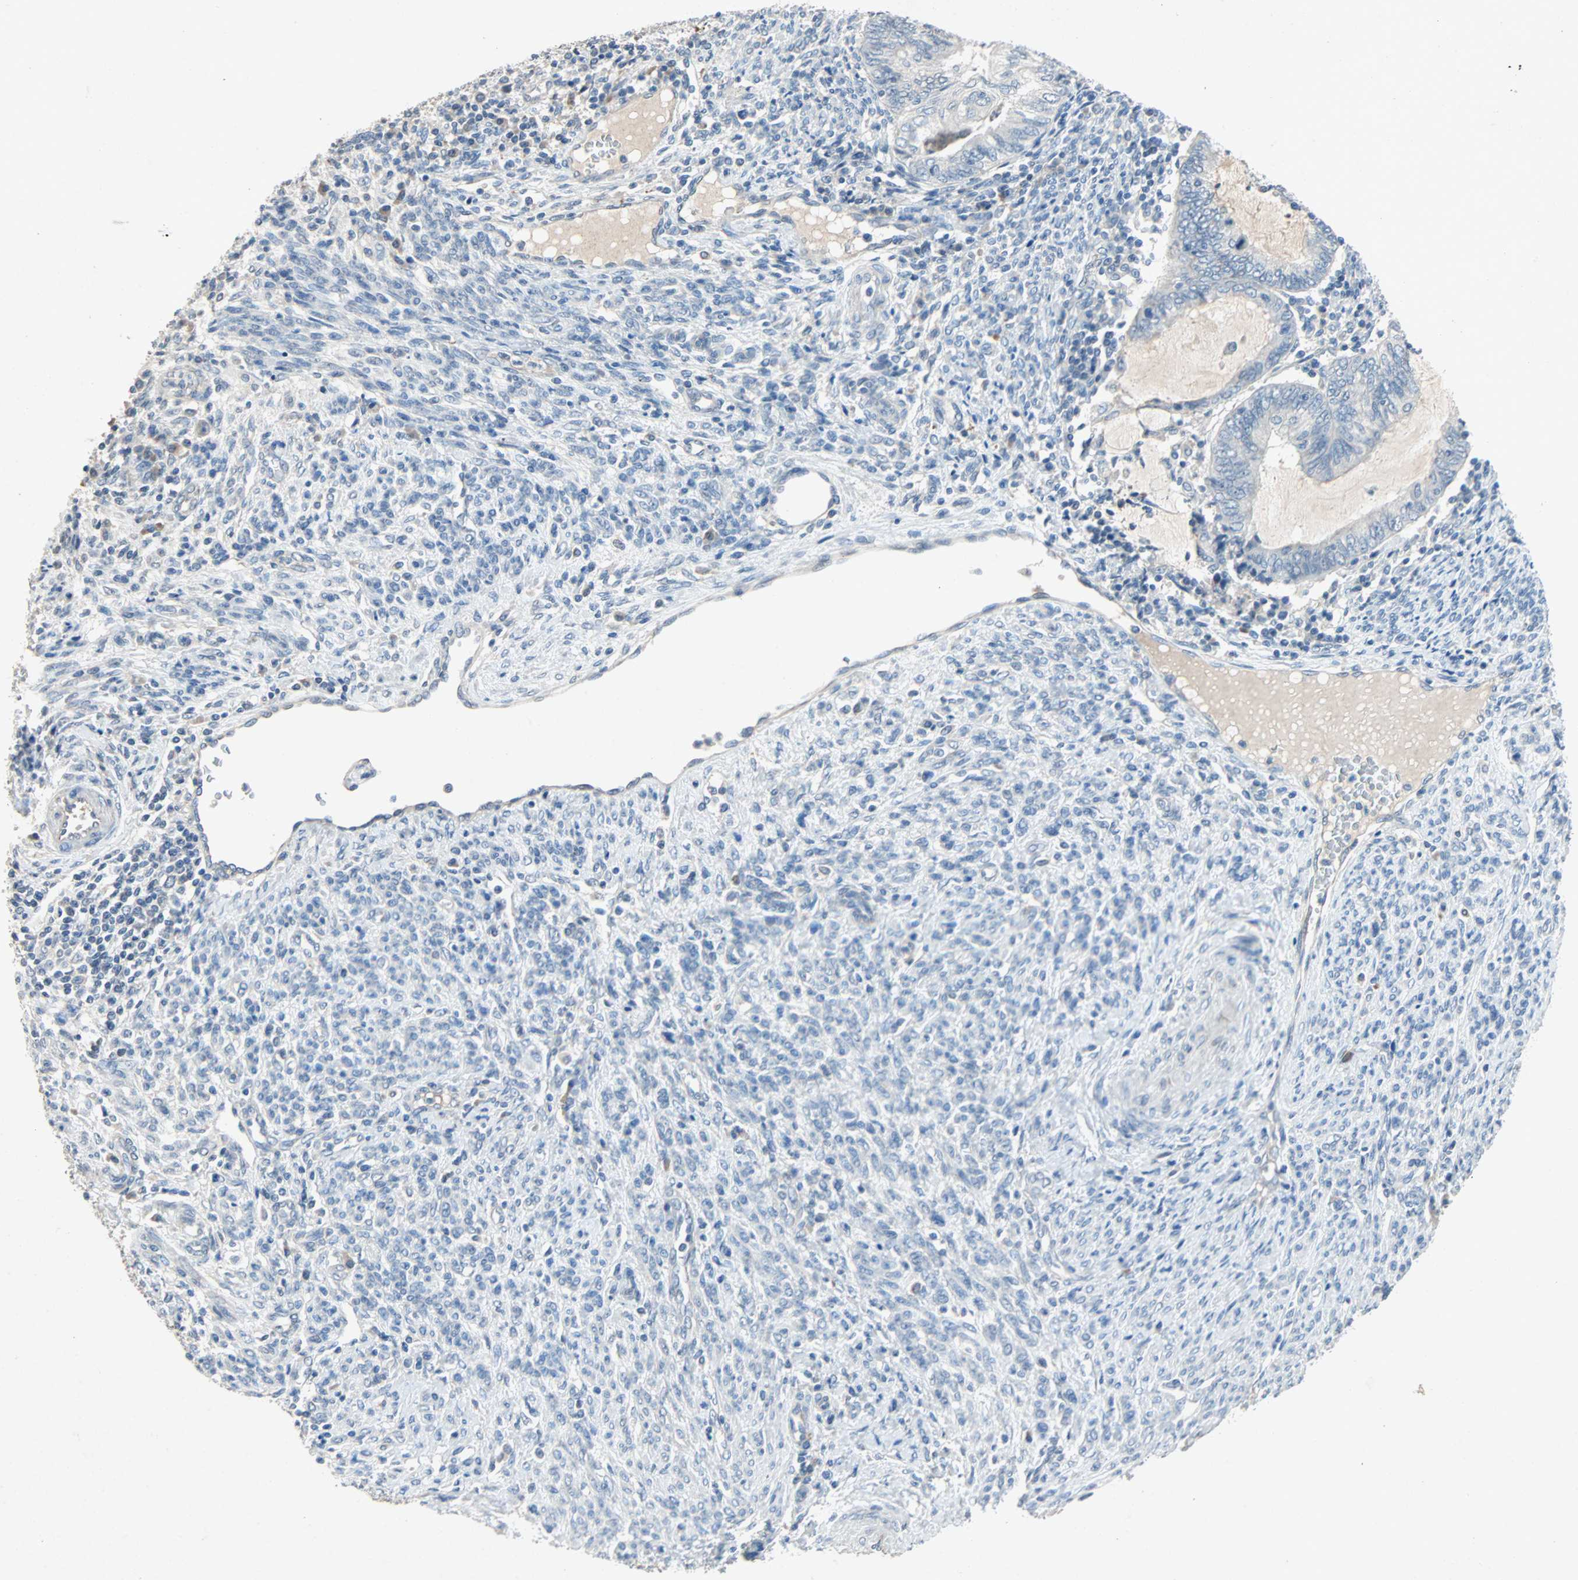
{"staining": {"intensity": "negative", "quantity": "none", "location": "none"}, "tissue": "endometrial cancer", "cell_type": "Tumor cells", "image_type": "cancer", "snomed": [{"axis": "morphology", "description": "Adenocarcinoma, NOS"}, {"axis": "topography", "description": "Uterus"}, {"axis": "topography", "description": "Endometrium"}], "caption": "Immunohistochemistry of human adenocarcinoma (endometrial) displays no positivity in tumor cells.", "gene": "PCDHB2", "patient": {"sex": "female", "age": 70}}